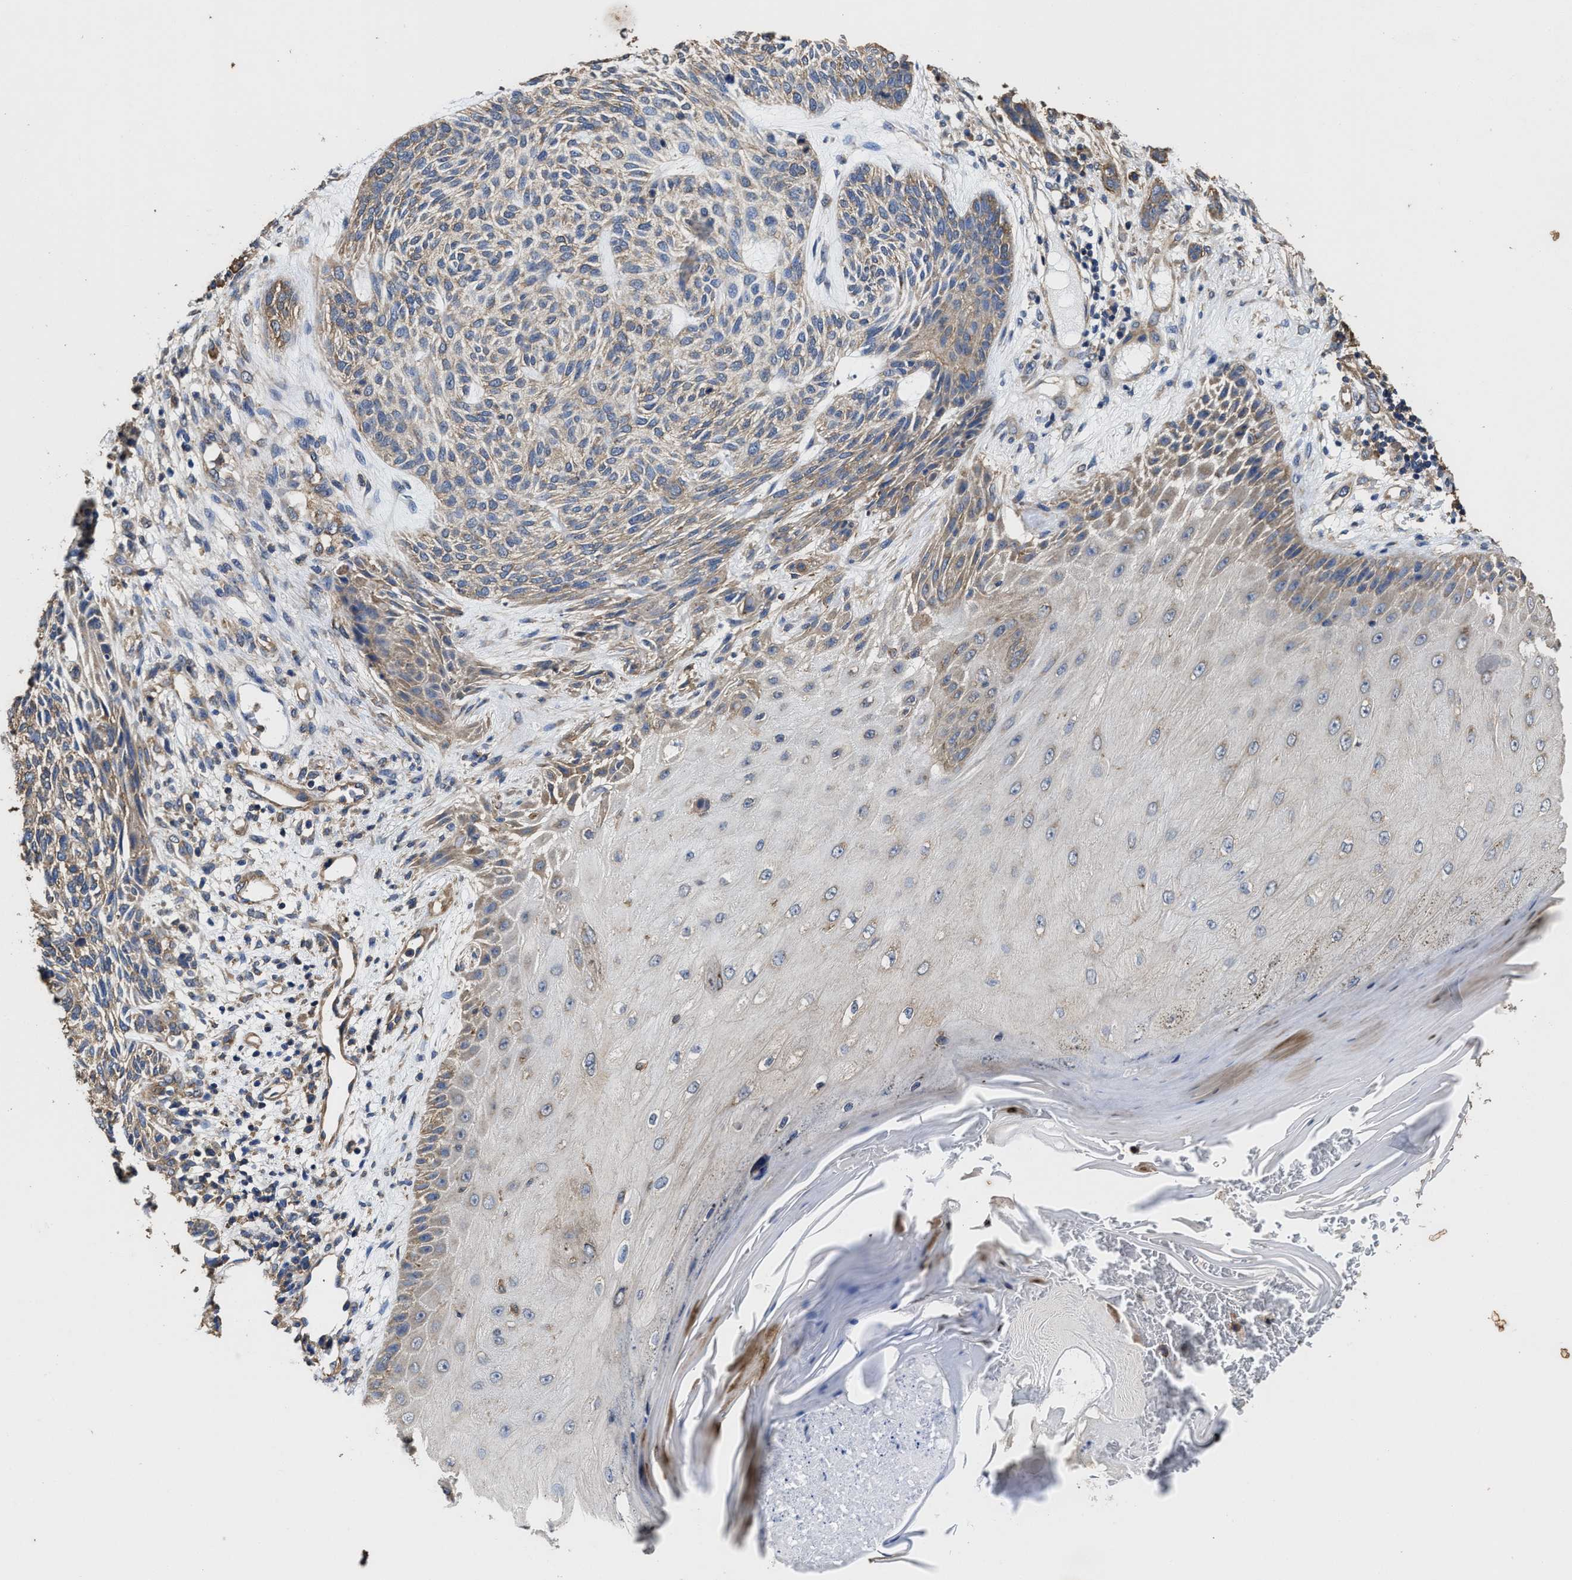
{"staining": {"intensity": "weak", "quantity": "25%-75%", "location": "cytoplasmic/membranous"}, "tissue": "skin cancer", "cell_type": "Tumor cells", "image_type": "cancer", "snomed": [{"axis": "morphology", "description": "Basal cell carcinoma"}, {"axis": "topography", "description": "Skin"}], "caption": "Immunohistochemical staining of human skin basal cell carcinoma reveals low levels of weak cytoplasmic/membranous protein expression in about 25%-75% of tumor cells.", "gene": "SFXN4", "patient": {"sex": "male", "age": 55}}